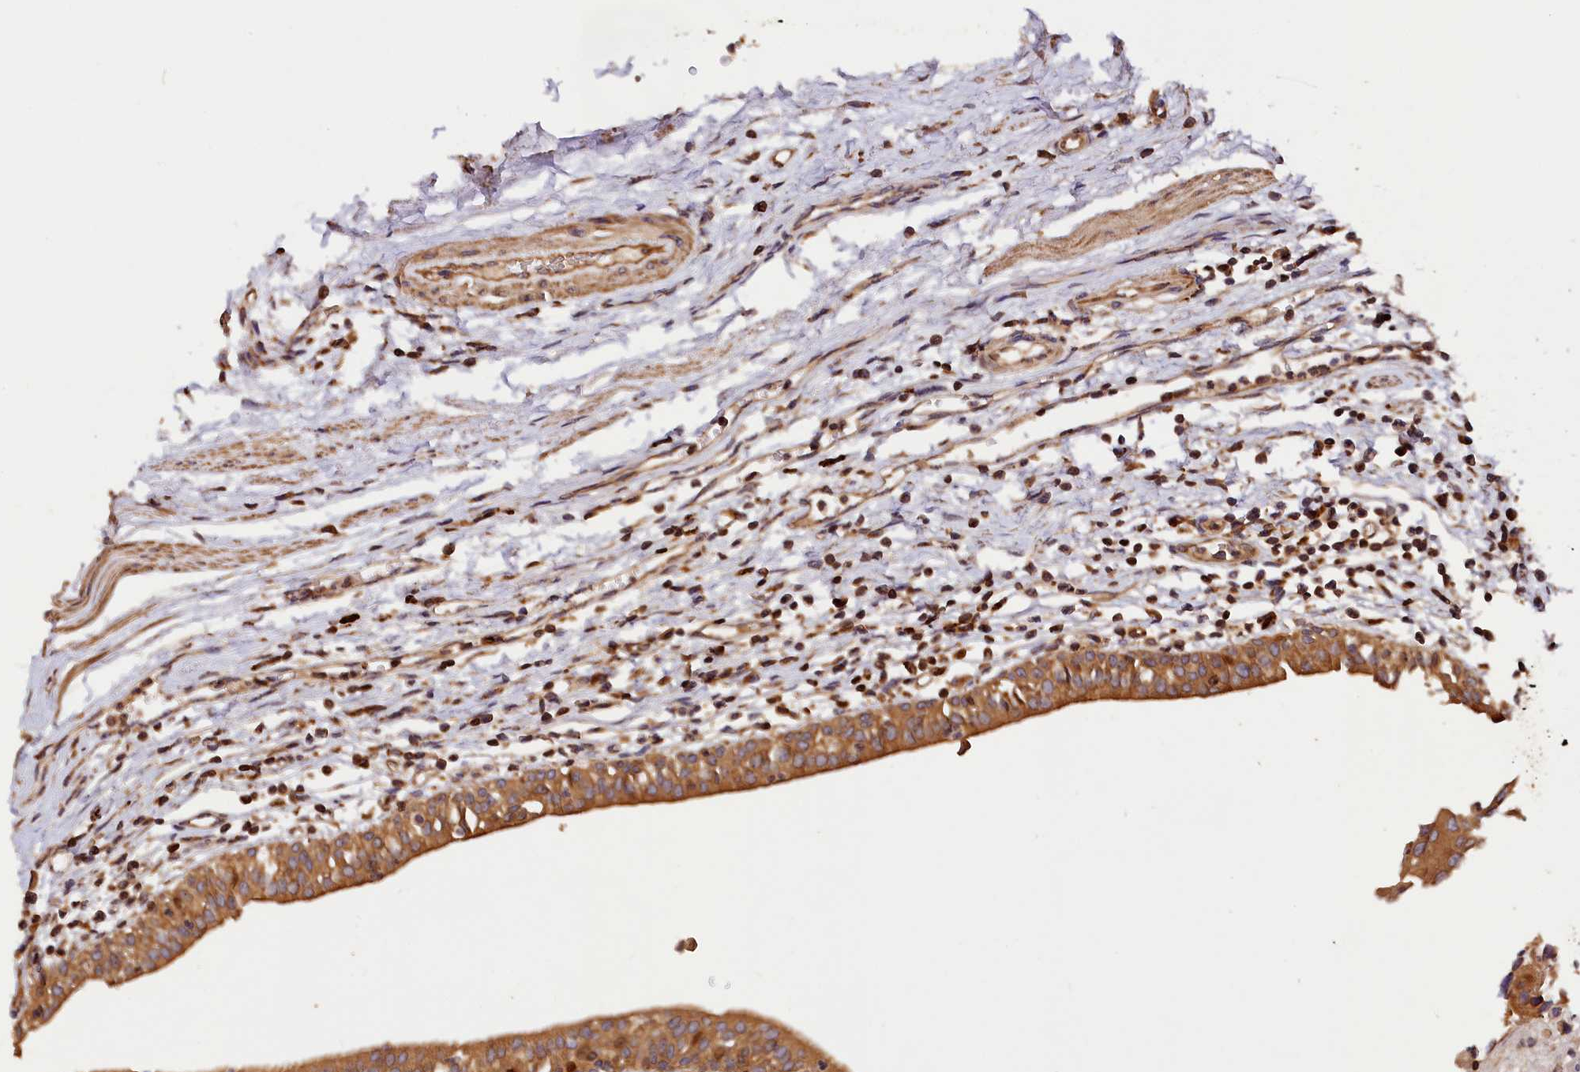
{"staining": {"intensity": "moderate", "quantity": ">75%", "location": "cytoplasmic/membranous"}, "tissue": "urothelial cancer", "cell_type": "Tumor cells", "image_type": "cancer", "snomed": [{"axis": "morphology", "description": "Urothelial carcinoma, High grade"}, {"axis": "topography", "description": "Urinary bladder"}], "caption": "Urothelial carcinoma (high-grade) stained with DAB (3,3'-diaminobenzidine) immunohistochemistry (IHC) exhibits medium levels of moderate cytoplasmic/membranous positivity in about >75% of tumor cells.", "gene": "HMOX2", "patient": {"sex": "female", "age": 85}}